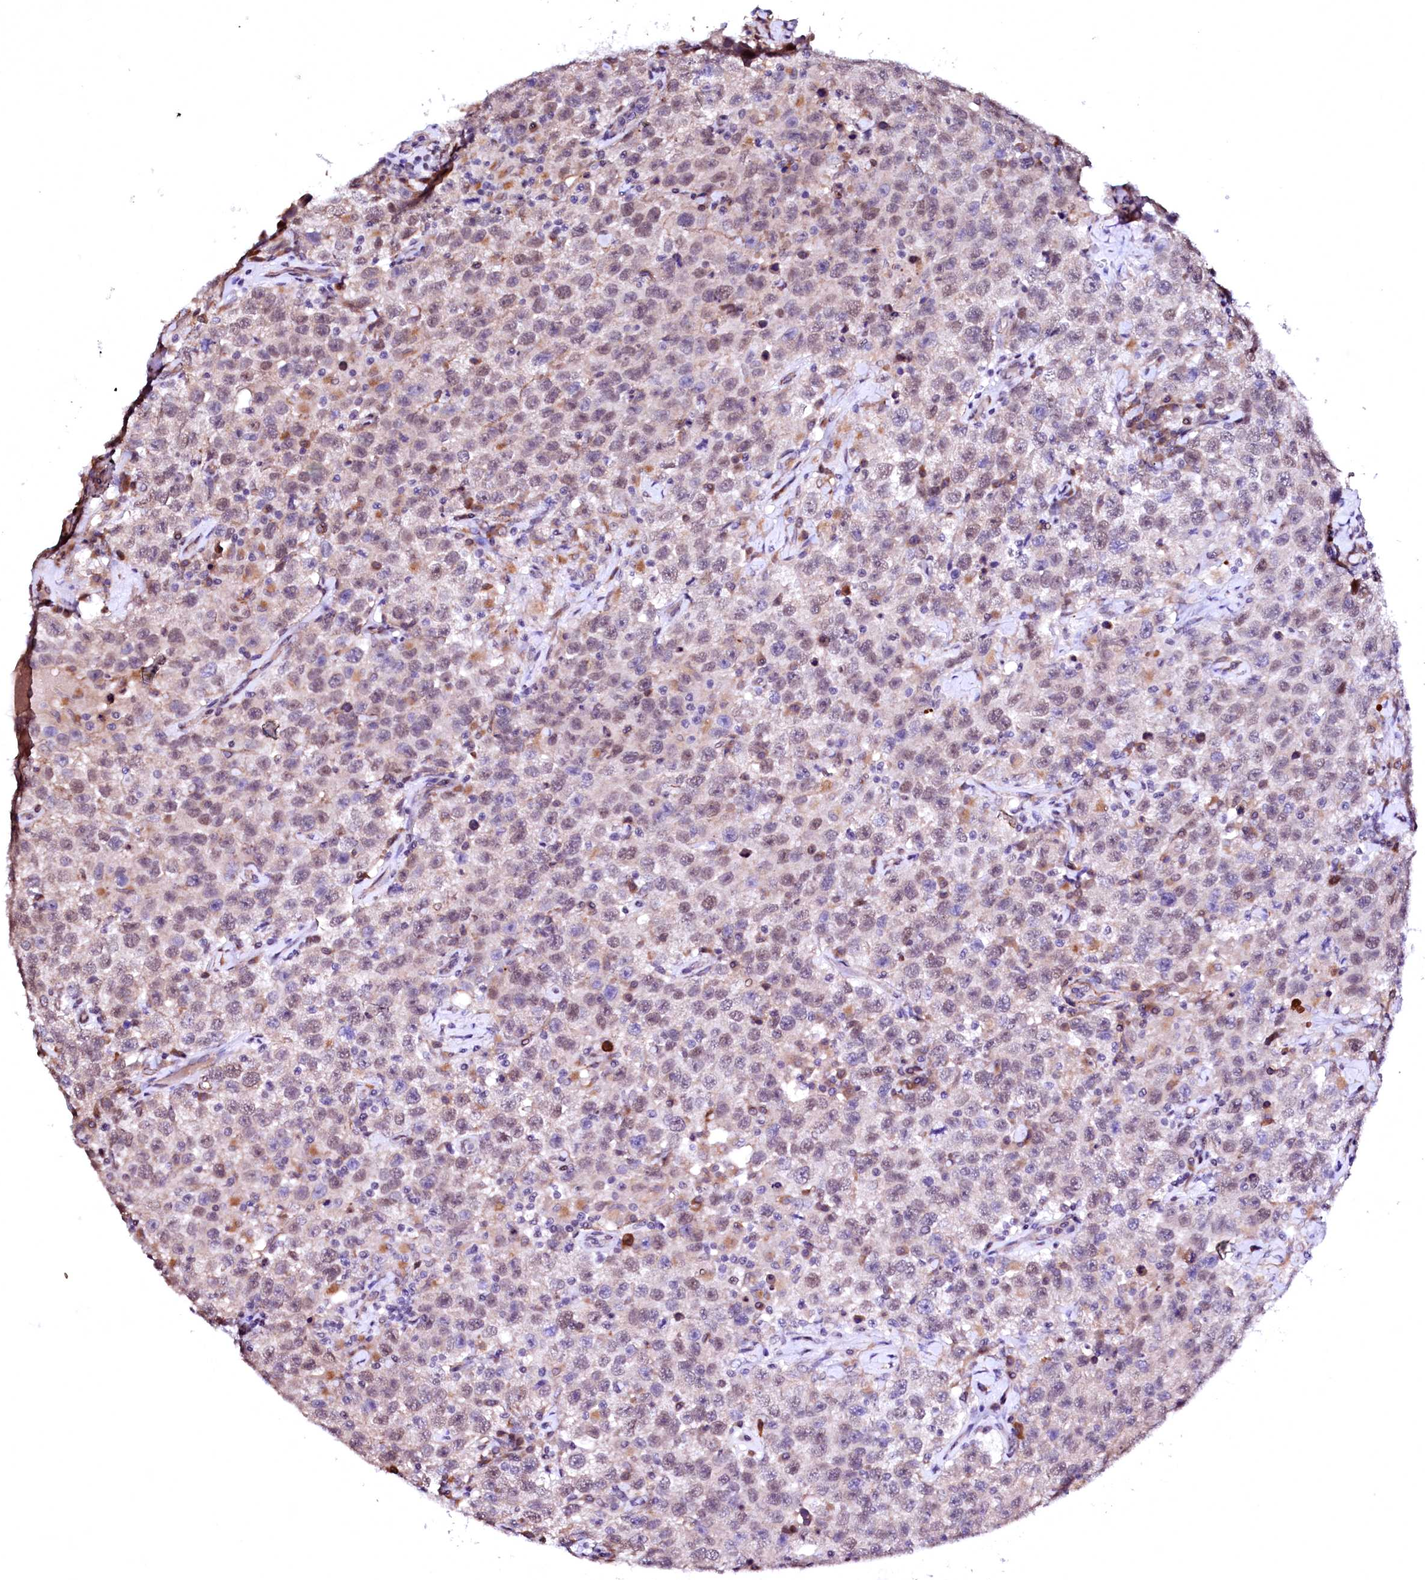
{"staining": {"intensity": "weak", "quantity": "25%-75%", "location": "nuclear"}, "tissue": "testis cancer", "cell_type": "Tumor cells", "image_type": "cancer", "snomed": [{"axis": "morphology", "description": "Seminoma, NOS"}, {"axis": "topography", "description": "Testis"}], "caption": "A high-resolution micrograph shows immunohistochemistry (IHC) staining of seminoma (testis), which shows weak nuclear expression in about 25%-75% of tumor cells.", "gene": "GPR176", "patient": {"sex": "male", "age": 41}}